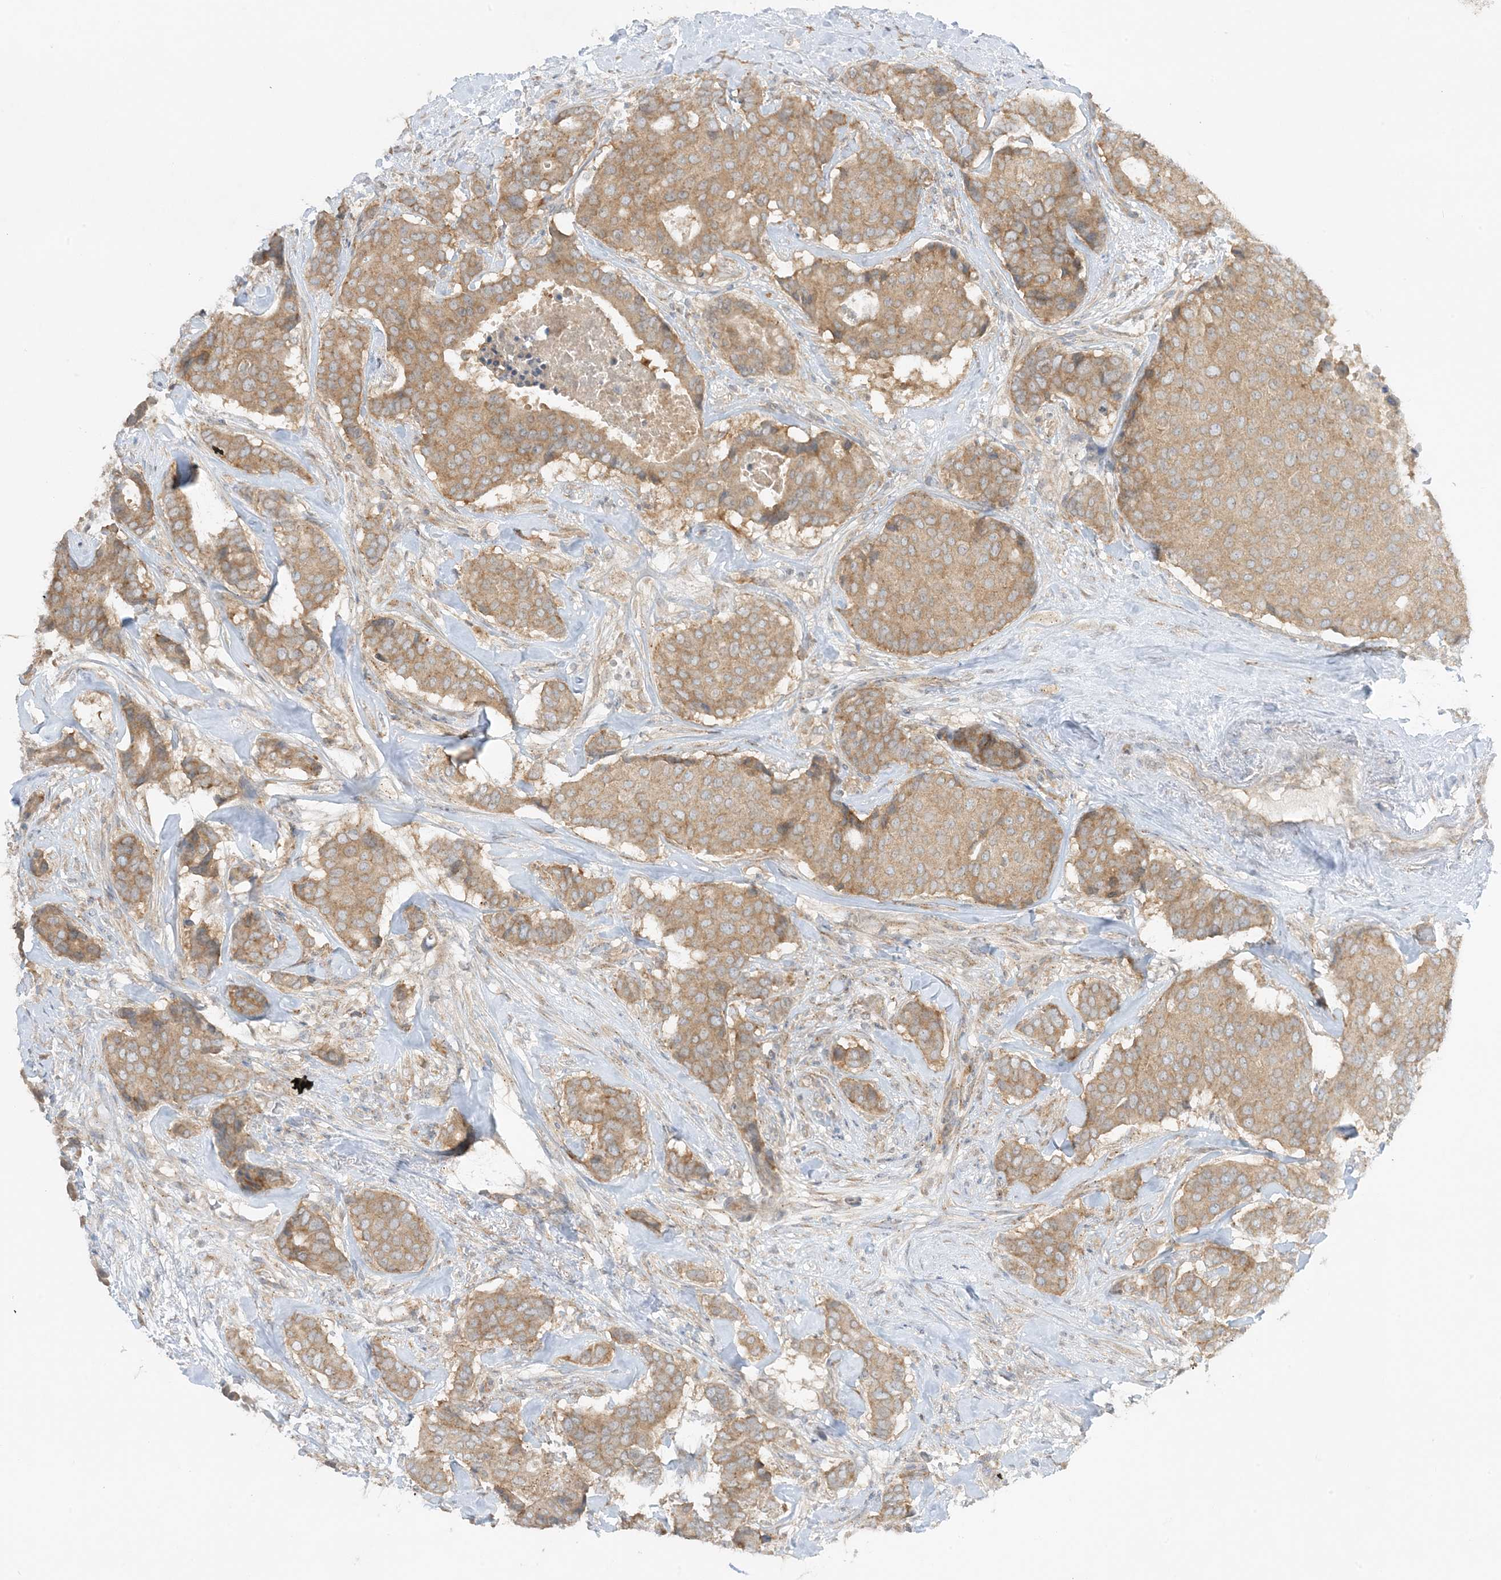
{"staining": {"intensity": "moderate", "quantity": ">75%", "location": "cytoplasmic/membranous"}, "tissue": "breast cancer", "cell_type": "Tumor cells", "image_type": "cancer", "snomed": [{"axis": "morphology", "description": "Duct carcinoma"}, {"axis": "topography", "description": "Breast"}], "caption": "Breast cancer (infiltrating ductal carcinoma) was stained to show a protein in brown. There is medium levels of moderate cytoplasmic/membranous staining in approximately >75% of tumor cells.", "gene": "RPP40", "patient": {"sex": "female", "age": 75}}